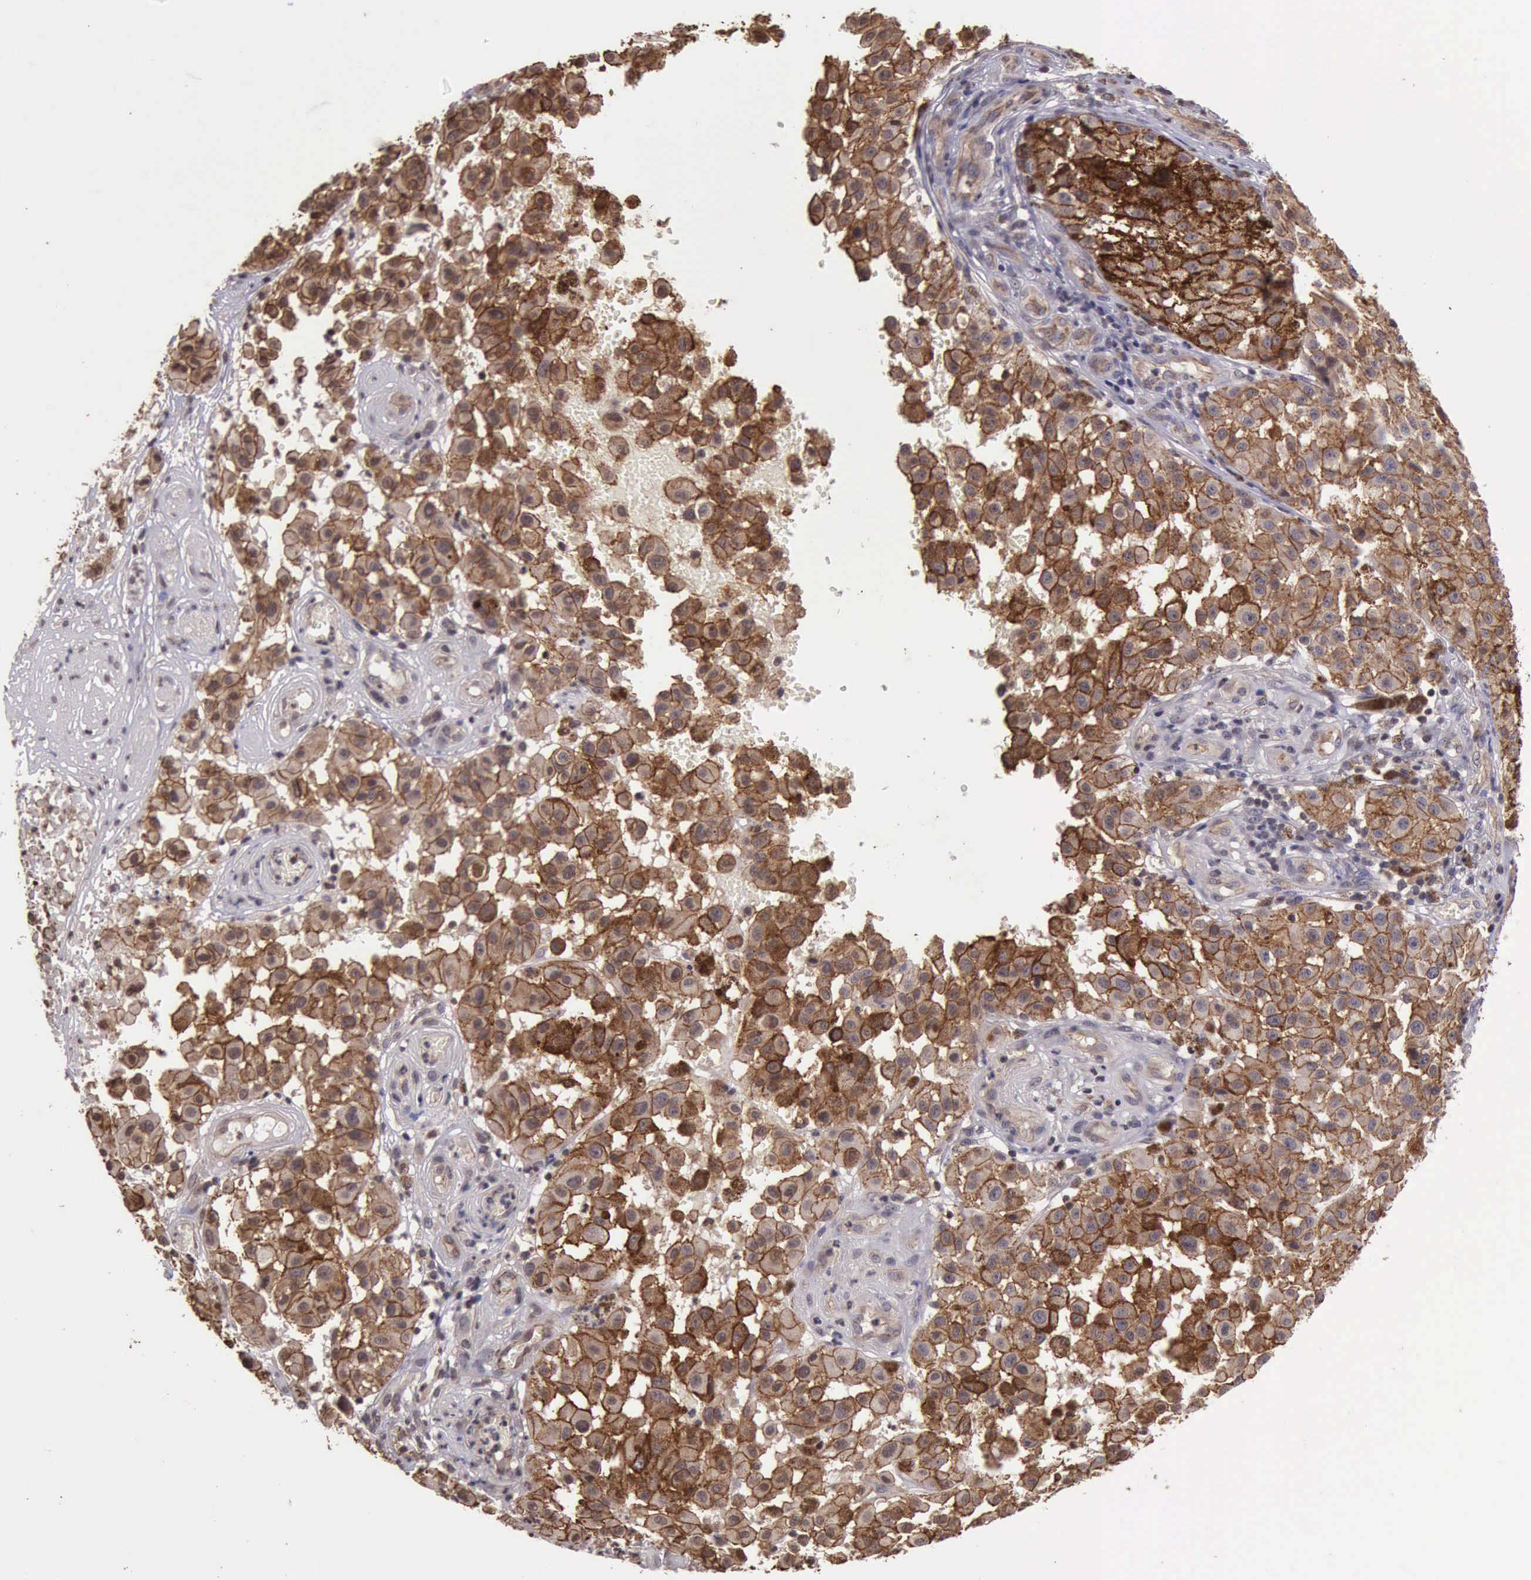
{"staining": {"intensity": "moderate", "quantity": ">75%", "location": "cytoplasmic/membranous"}, "tissue": "melanoma", "cell_type": "Tumor cells", "image_type": "cancer", "snomed": [{"axis": "morphology", "description": "Malignant melanoma, NOS"}, {"axis": "topography", "description": "Skin"}], "caption": "Protein expression analysis of human malignant melanoma reveals moderate cytoplasmic/membranous positivity in about >75% of tumor cells.", "gene": "CTNNB1", "patient": {"sex": "female", "age": 64}}